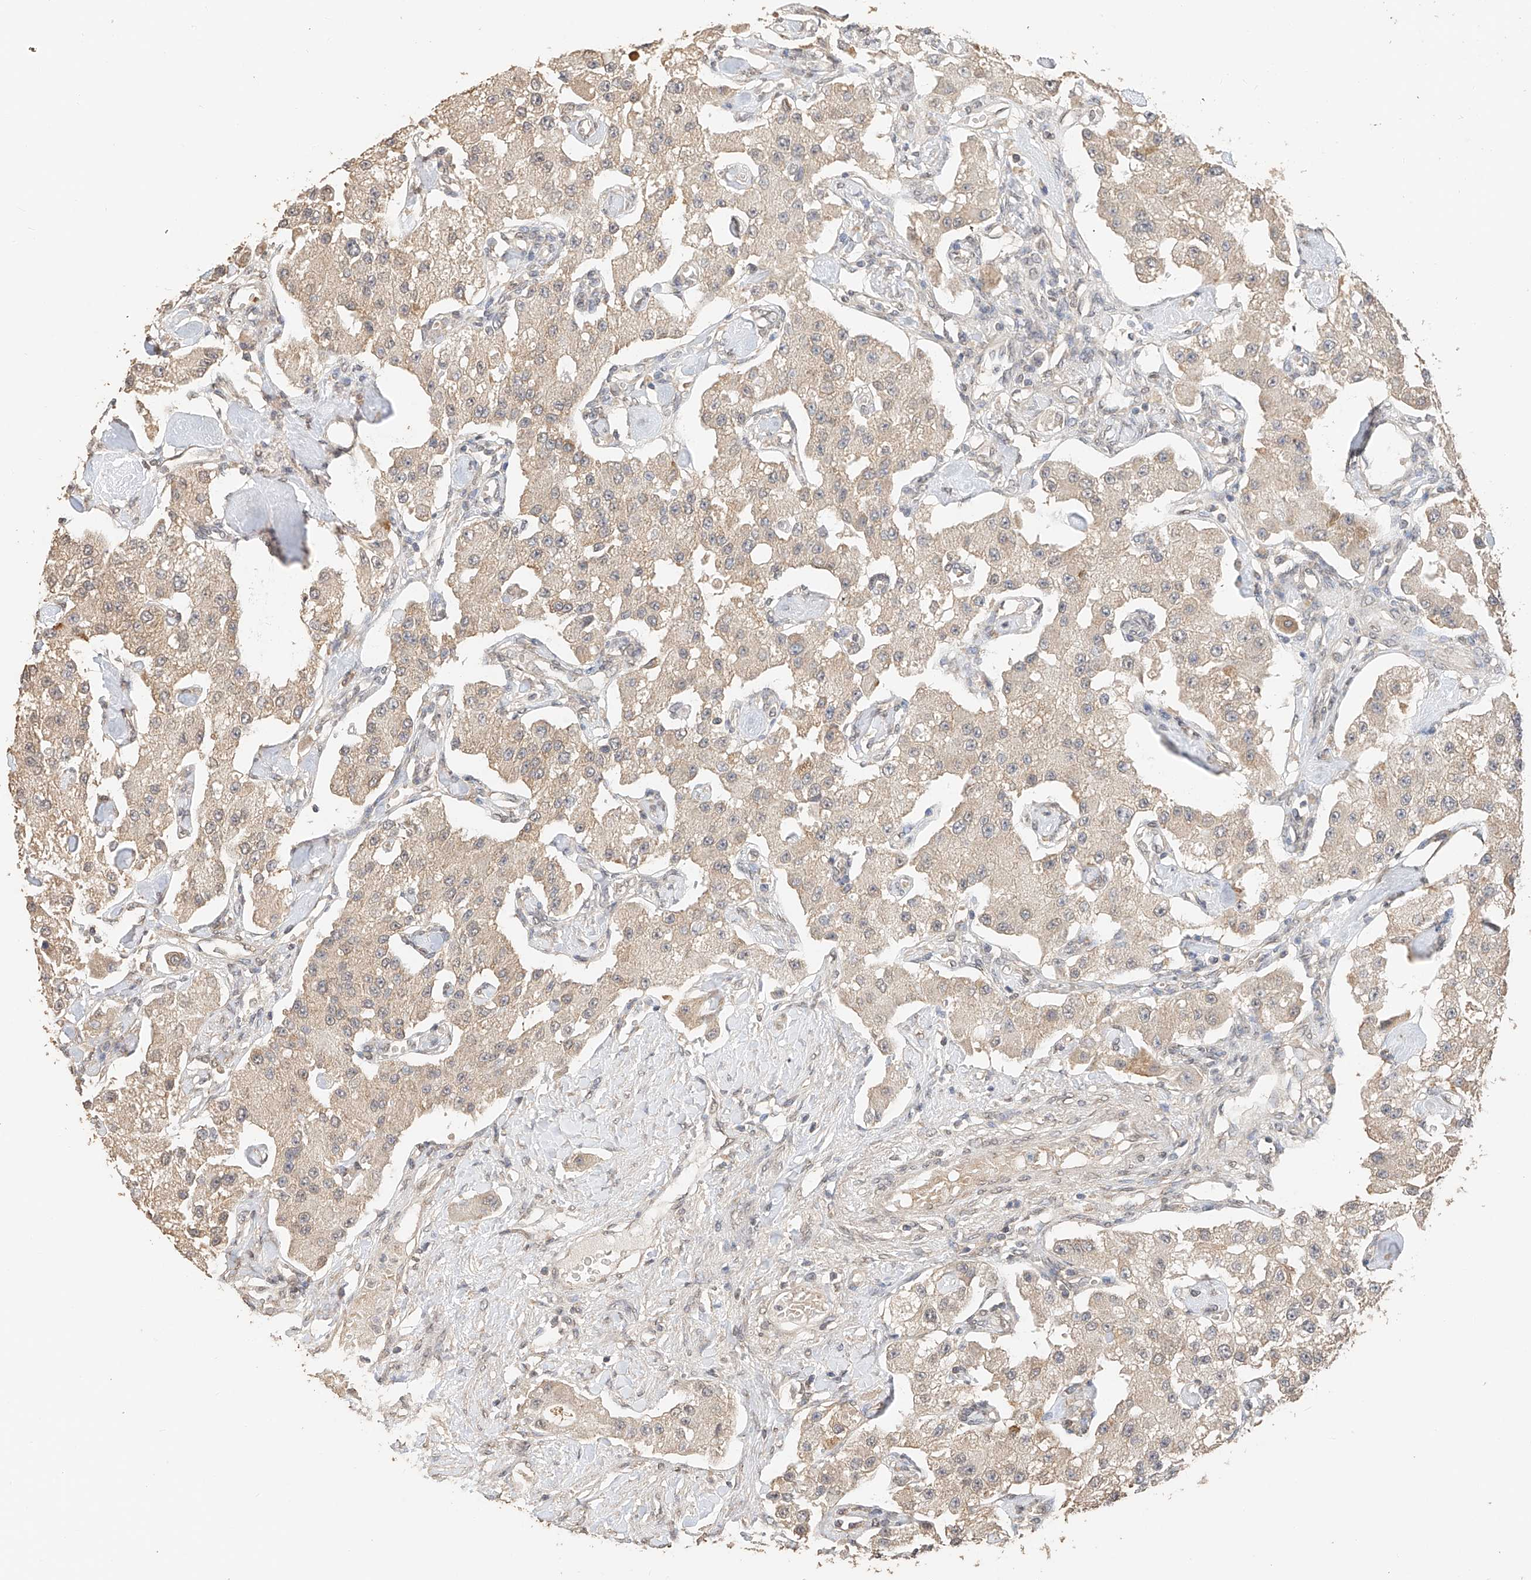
{"staining": {"intensity": "weak", "quantity": "25%-75%", "location": "cytoplasmic/membranous"}, "tissue": "carcinoid", "cell_type": "Tumor cells", "image_type": "cancer", "snomed": [{"axis": "morphology", "description": "Carcinoid, malignant, NOS"}, {"axis": "topography", "description": "Pancreas"}], "caption": "Carcinoid (malignant) stained with a protein marker displays weak staining in tumor cells.", "gene": "IL22RA2", "patient": {"sex": "male", "age": 41}}